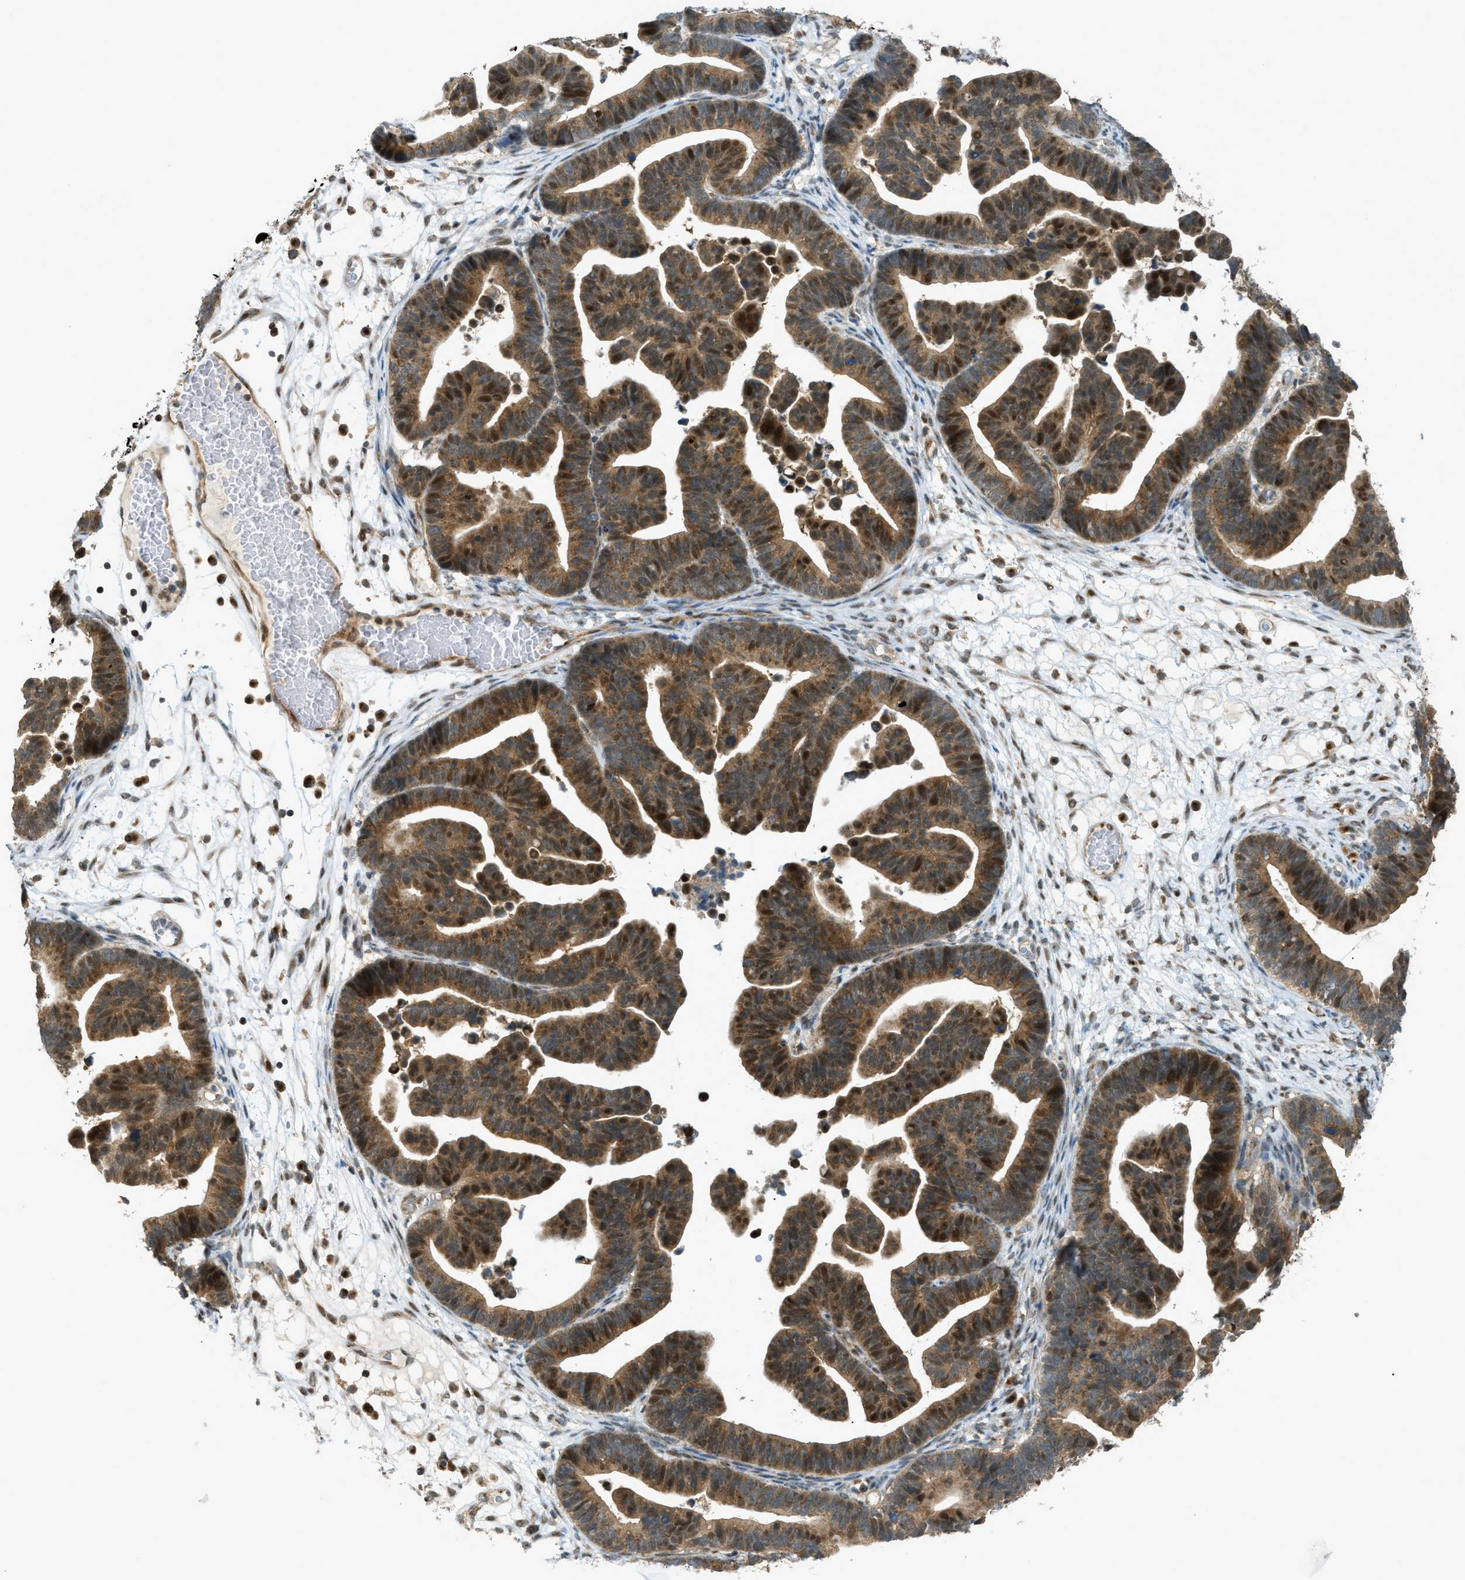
{"staining": {"intensity": "strong", "quantity": ">75%", "location": "cytoplasmic/membranous,nuclear"}, "tissue": "ovarian cancer", "cell_type": "Tumor cells", "image_type": "cancer", "snomed": [{"axis": "morphology", "description": "Cystadenocarcinoma, serous, NOS"}, {"axis": "topography", "description": "Ovary"}], "caption": "Ovarian cancer stained with a protein marker reveals strong staining in tumor cells.", "gene": "CCDC186", "patient": {"sex": "female", "age": 56}}